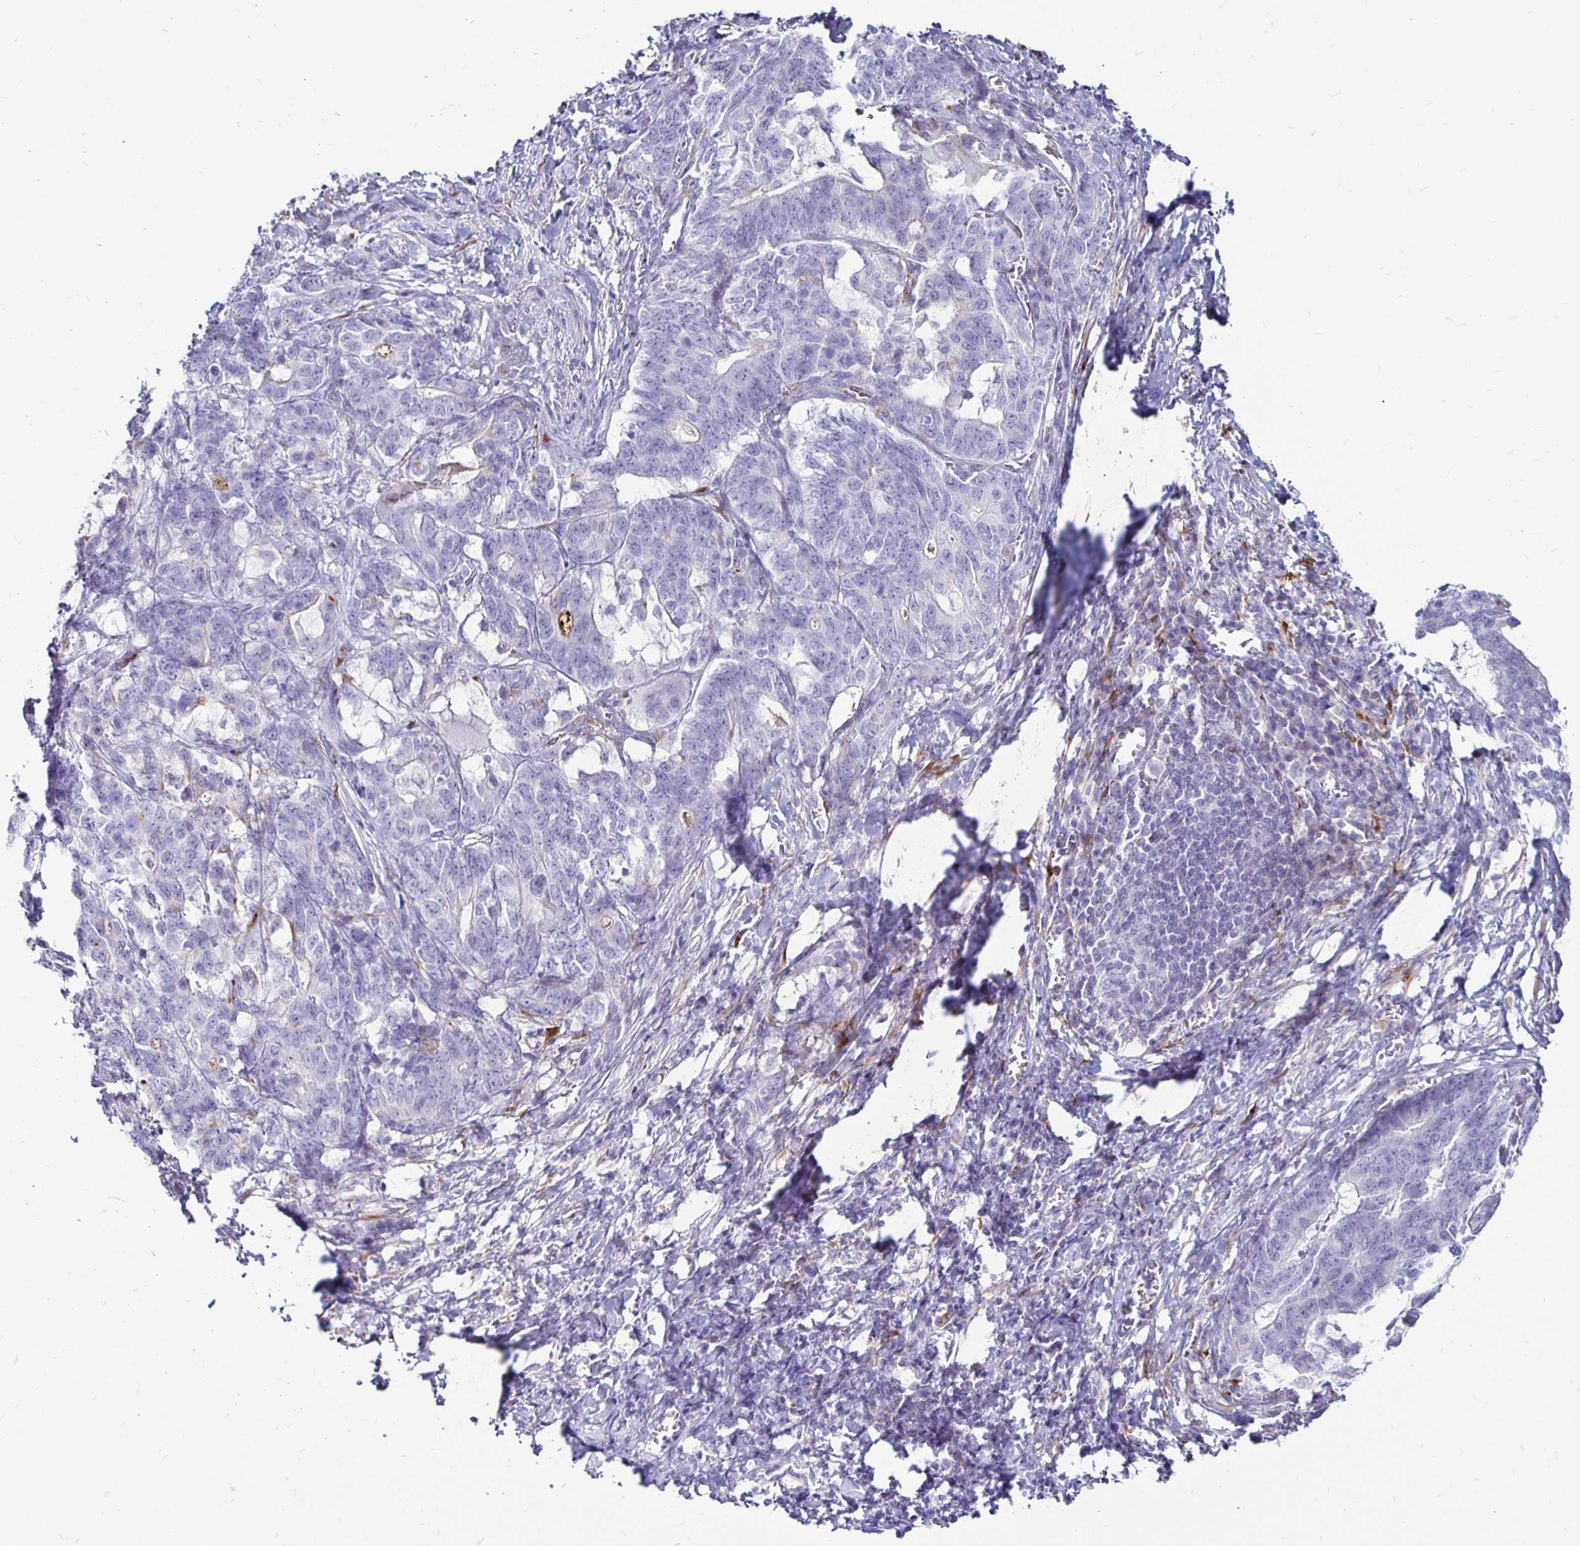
{"staining": {"intensity": "negative", "quantity": "none", "location": "none"}, "tissue": "stomach cancer", "cell_type": "Tumor cells", "image_type": "cancer", "snomed": [{"axis": "morphology", "description": "Normal tissue, NOS"}, {"axis": "morphology", "description": "Adenocarcinoma, NOS"}, {"axis": "topography", "description": "Stomach"}], "caption": "High power microscopy photomicrograph of an immunohistochemistry (IHC) histopathology image of stomach cancer, revealing no significant positivity in tumor cells. The staining is performed using DAB (3,3'-diaminobenzidine) brown chromogen with nuclei counter-stained in using hematoxylin.", "gene": "TIMP1", "patient": {"sex": "female", "age": 64}}